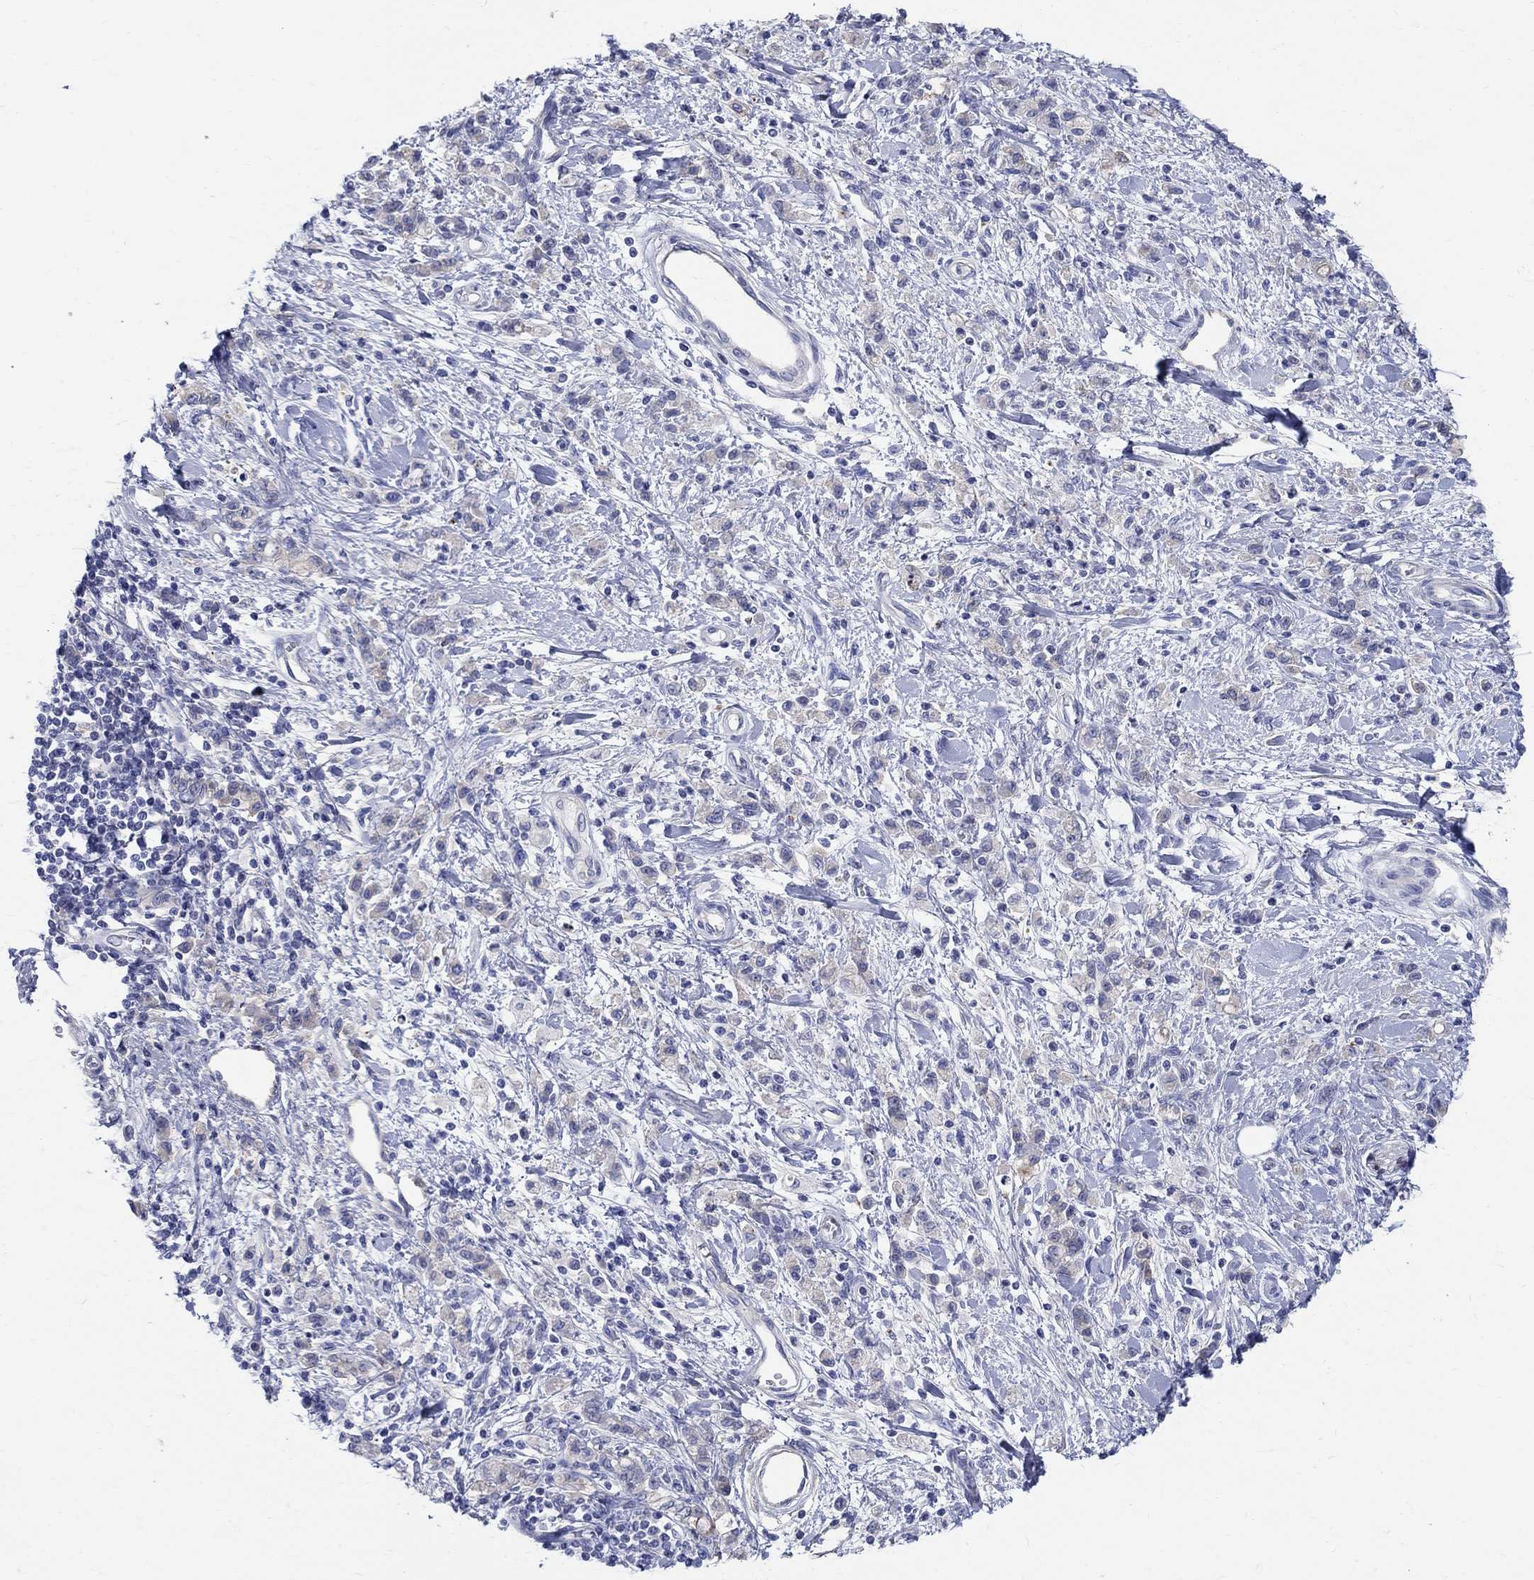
{"staining": {"intensity": "weak", "quantity": "<25%", "location": "cytoplasmic/membranous"}, "tissue": "stomach cancer", "cell_type": "Tumor cells", "image_type": "cancer", "snomed": [{"axis": "morphology", "description": "Adenocarcinoma, NOS"}, {"axis": "topography", "description": "Stomach"}], "caption": "Immunohistochemistry (IHC) image of neoplastic tissue: human stomach adenocarcinoma stained with DAB (3,3'-diaminobenzidine) reveals no significant protein staining in tumor cells.", "gene": "SOX2", "patient": {"sex": "male", "age": 77}}